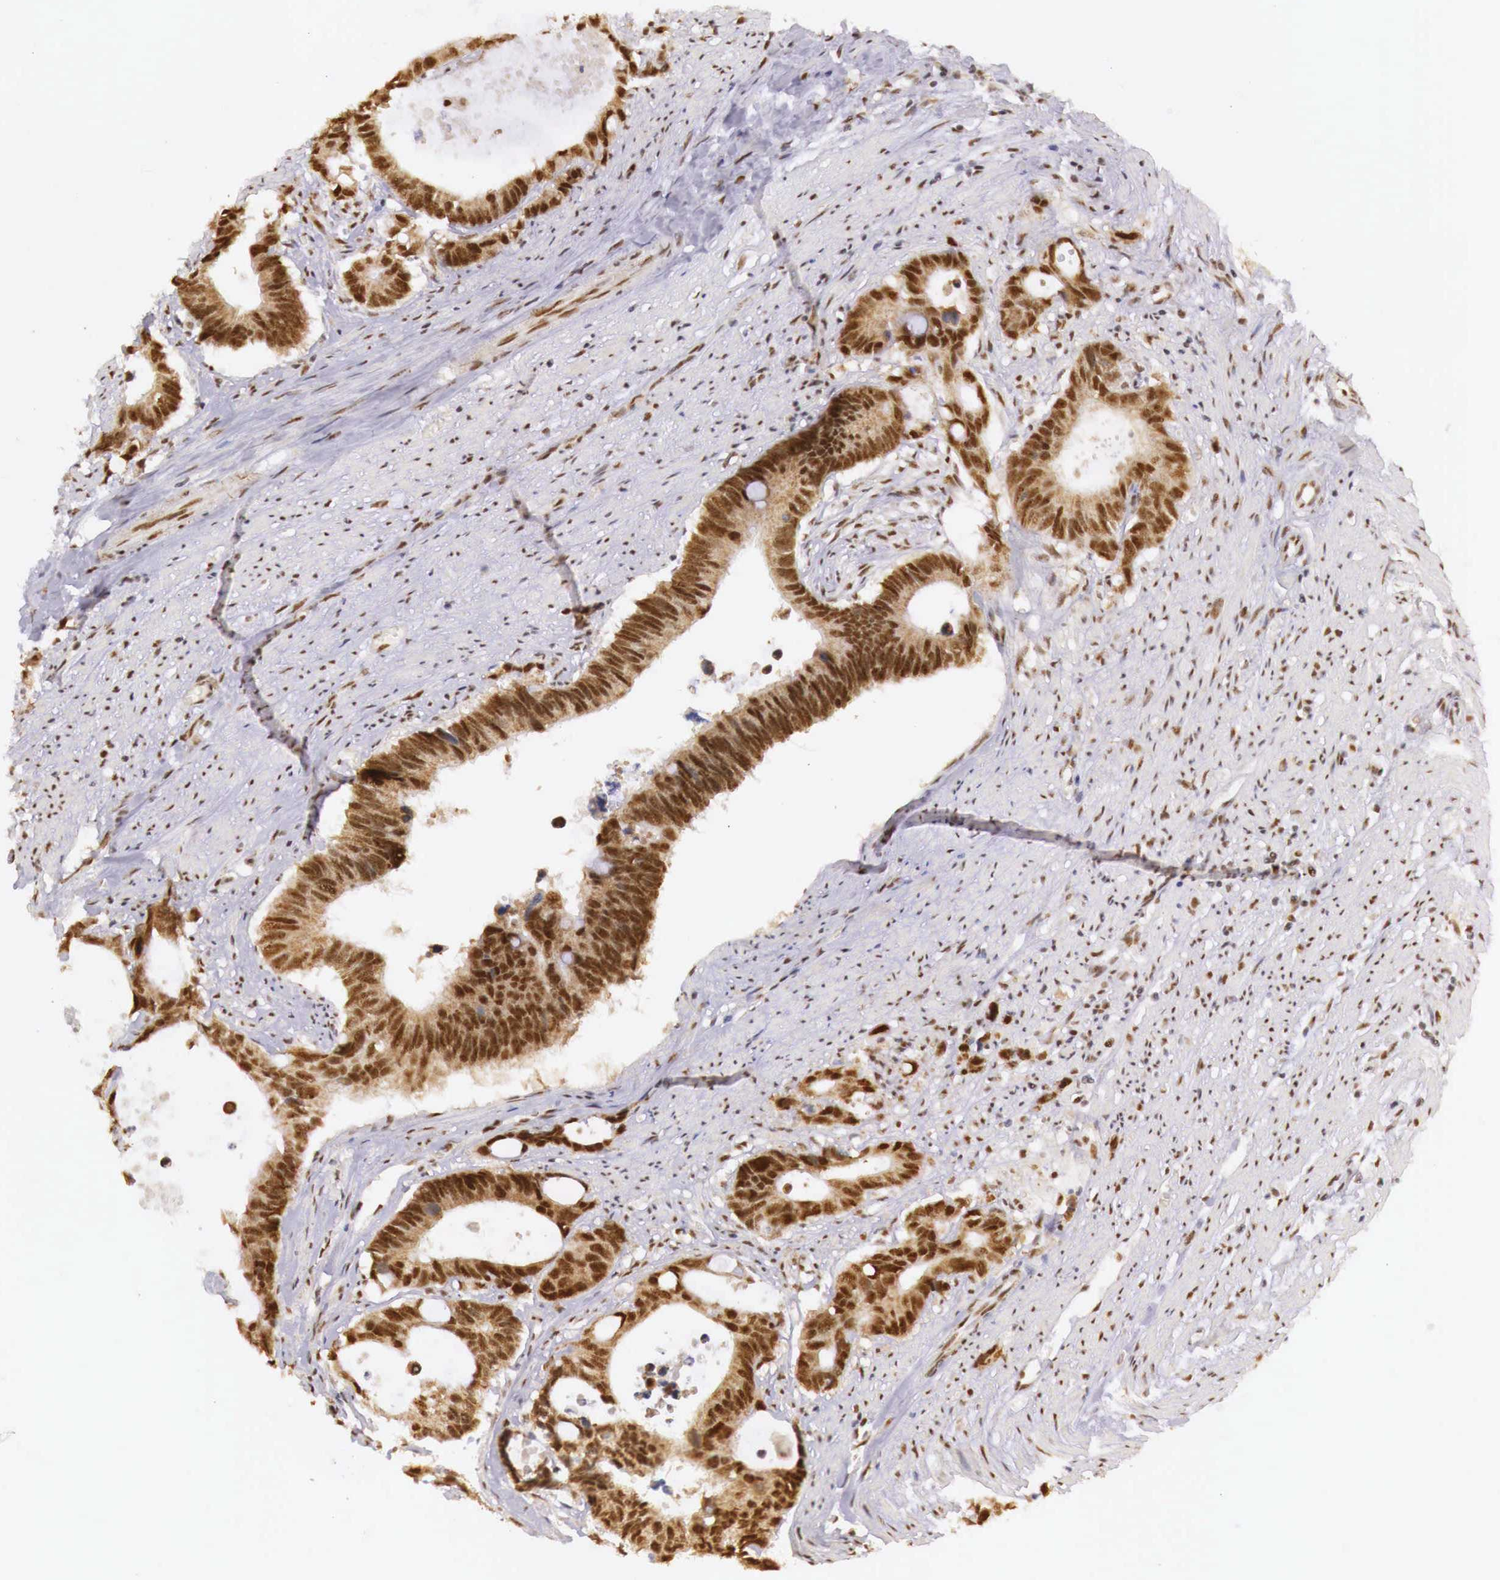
{"staining": {"intensity": "strong", "quantity": ">75%", "location": "cytoplasmic/membranous,nuclear"}, "tissue": "colorectal cancer", "cell_type": "Tumor cells", "image_type": "cancer", "snomed": [{"axis": "morphology", "description": "Adenocarcinoma, NOS"}, {"axis": "topography", "description": "Colon"}], "caption": "Protein expression analysis of colorectal cancer demonstrates strong cytoplasmic/membranous and nuclear staining in approximately >75% of tumor cells.", "gene": "GPKOW", "patient": {"sex": "male", "age": 49}}